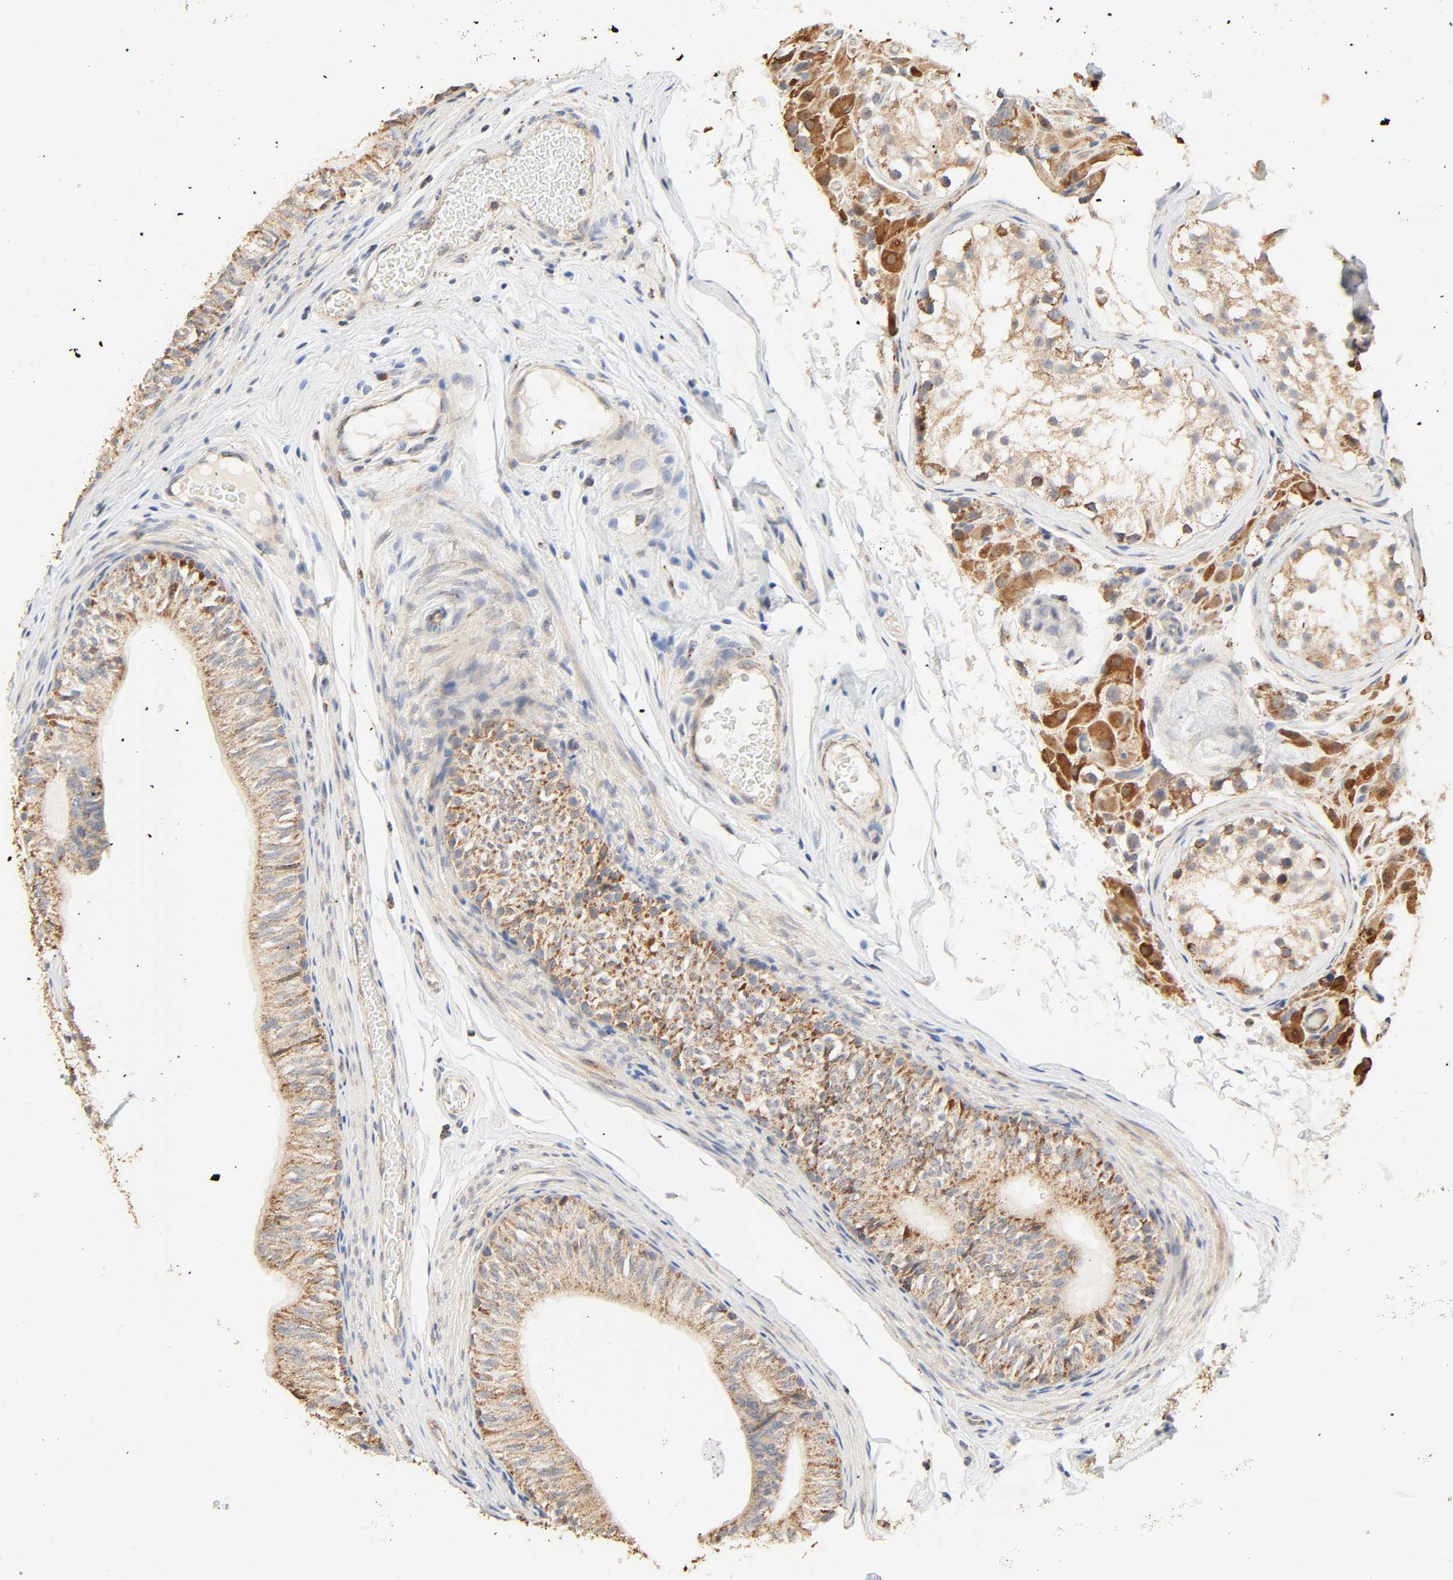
{"staining": {"intensity": "moderate", "quantity": ">75%", "location": "cytoplasmic/membranous"}, "tissue": "epididymis", "cell_type": "Glandular cells", "image_type": "normal", "snomed": [{"axis": "morphology", "description": "Normal tissue, NOS"}, {"axis": "topography", "description": "Testis"}, {"axis": "topography", "description": "Epididymis"}], "caption": "Immunohistochemical staining of benign human epididymis reveals >75% levels of moderate cytoplasmic/membranous protein expression in approximately >75% of glandular cells.", "gene": "ZMAT5", "patient": {"sex": "male", "age": 36}}